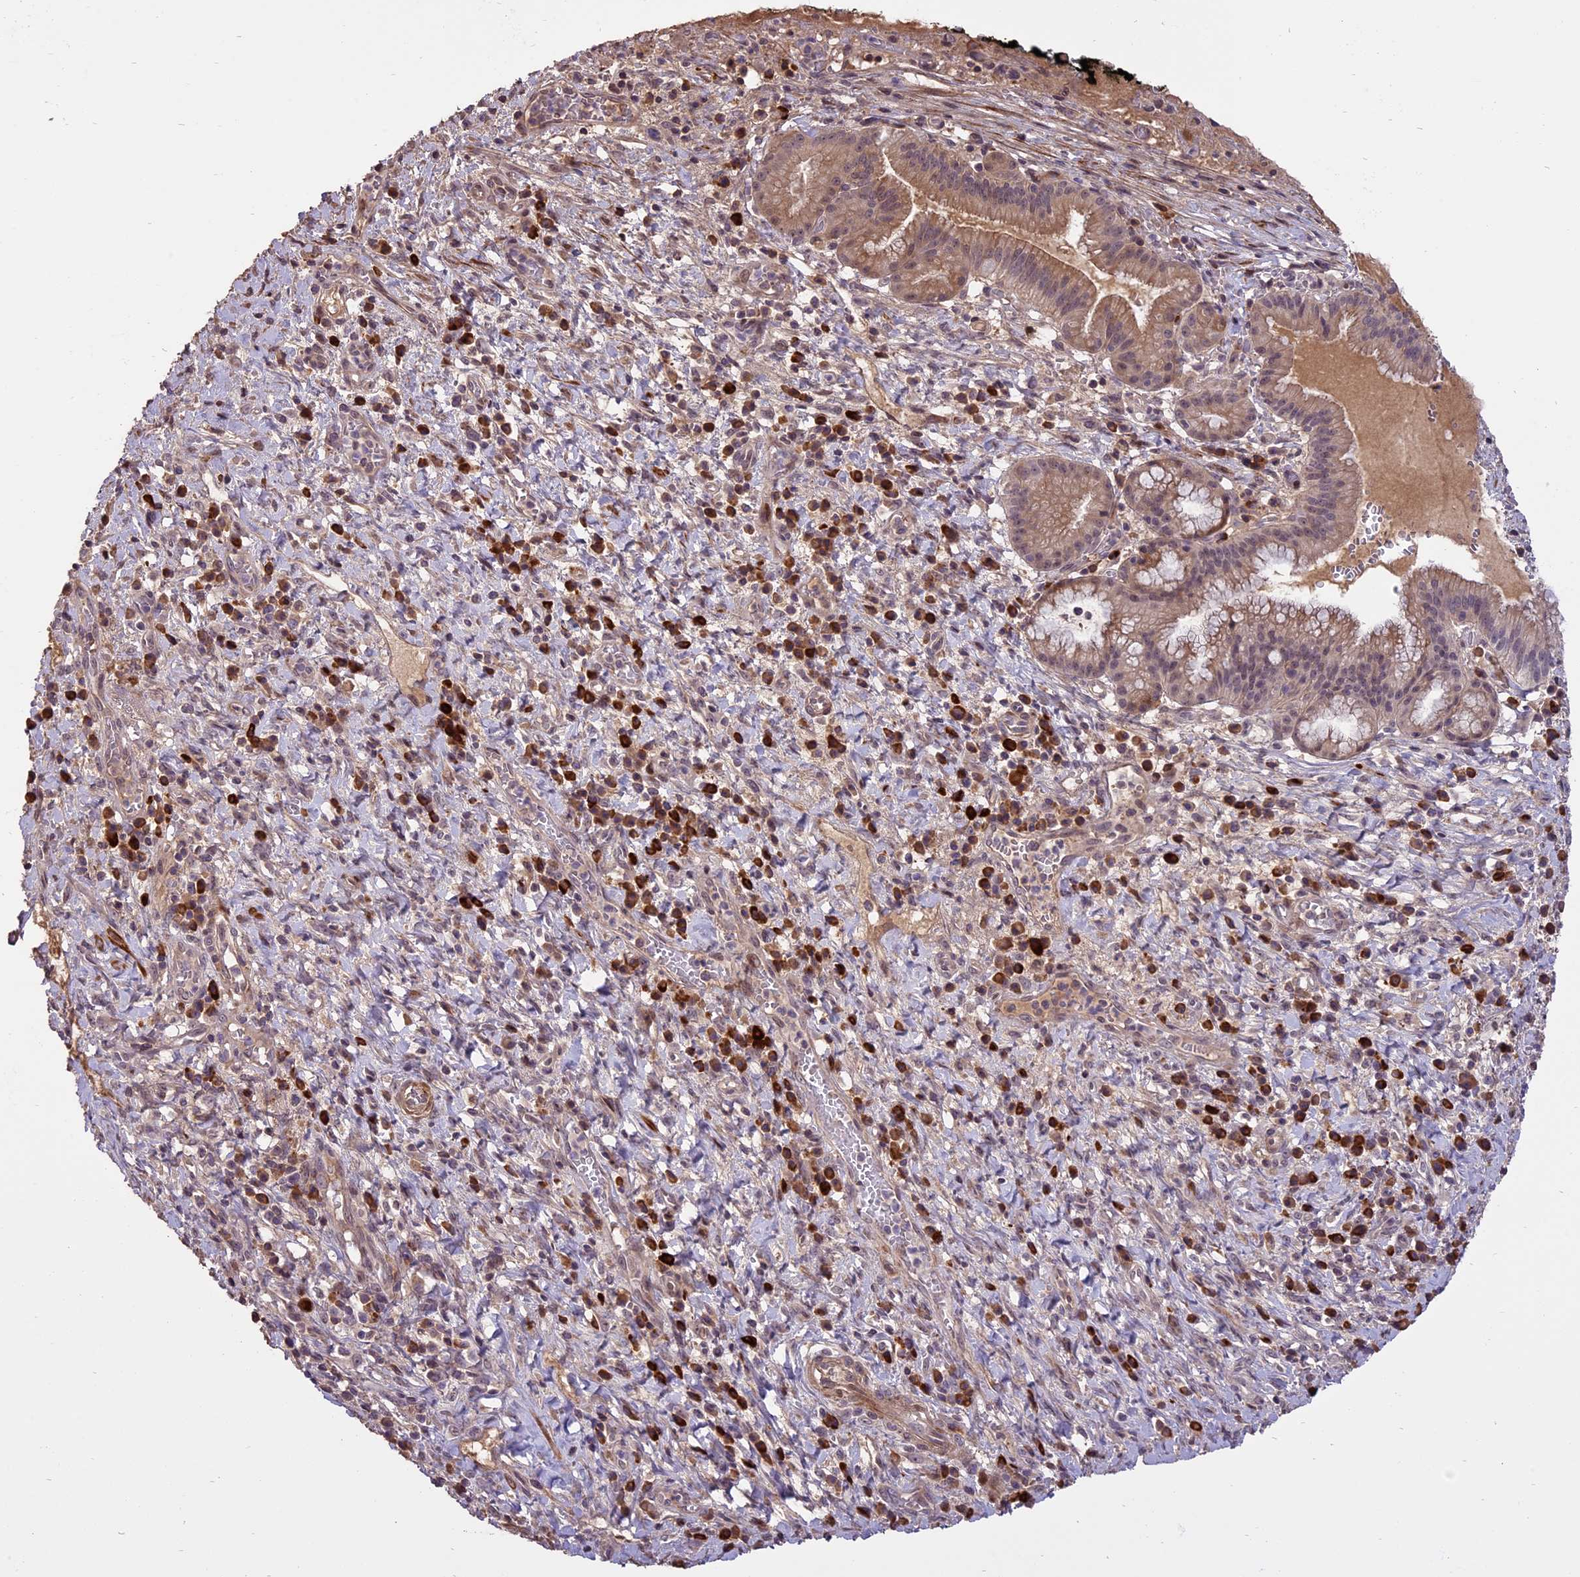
{"staining": {"intensity": "weak", "quantity": ">75%", "location": "cytoplasmic/membranous"}, "tissue": "pancreatic cancer", "cell_type": "Tumor cells", "image_type": "cancer", "snomed": [{"axis": "morphology", "description": "Adenocarcinoma, NOS"}, {"axis": "topography", "description": "Pancreas"}], "caption": "Approximately >75% of tumor cells in adenocarcinoma (pancreatic) display weak cytoplasmic/membranous protein positivity as visualized by brown immunohistochemical staining.", "gene": "ENHO", "patient": {"sex": "male", "age": 72}}